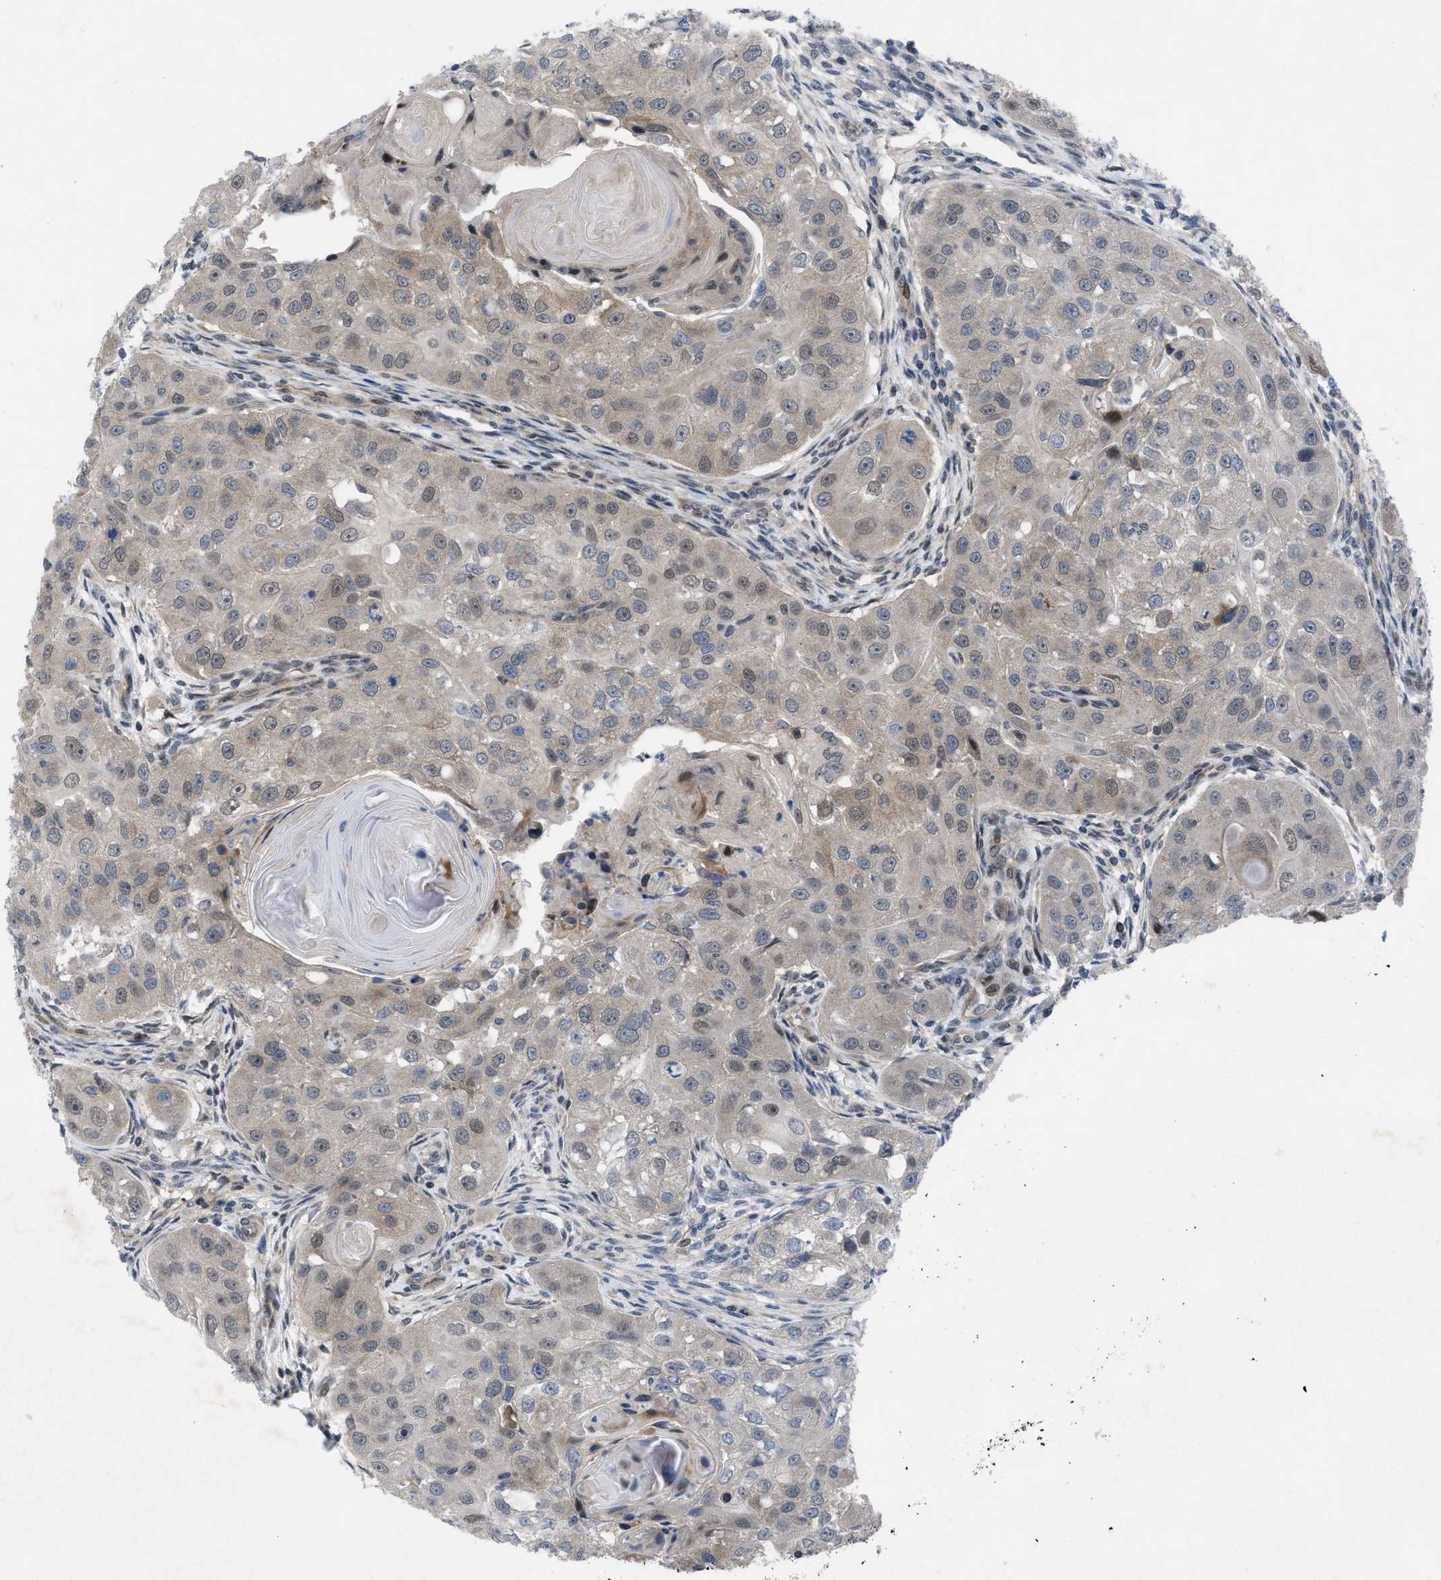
{"staining": {"intensity": "weak", "quantity": ">75%", "location": "cytoplasmic/membranous"}, "tissue": "head and neck cancer", "cell_type": "Tumor cells", "image_type": "cancer", "snomed": [{"axis": "morphology", "description": "Normal tissue, NOS"}, {"axis": "morphology", "description": "Squamous cell carcinoma, NOS"}, {"axis": "topography", "description": "Skeletal muscle"}, {"axis": "topography", "description": "Head-Neck"}], "caption": "Brown immunohistochemical staining in squamous cell carcinoma (head and neck) displays weak cytoplasmic/membranous staining in about >75% of tumor cells.", "gene": "IL17RE", "patient": {"sex": "male", "age": 51}}